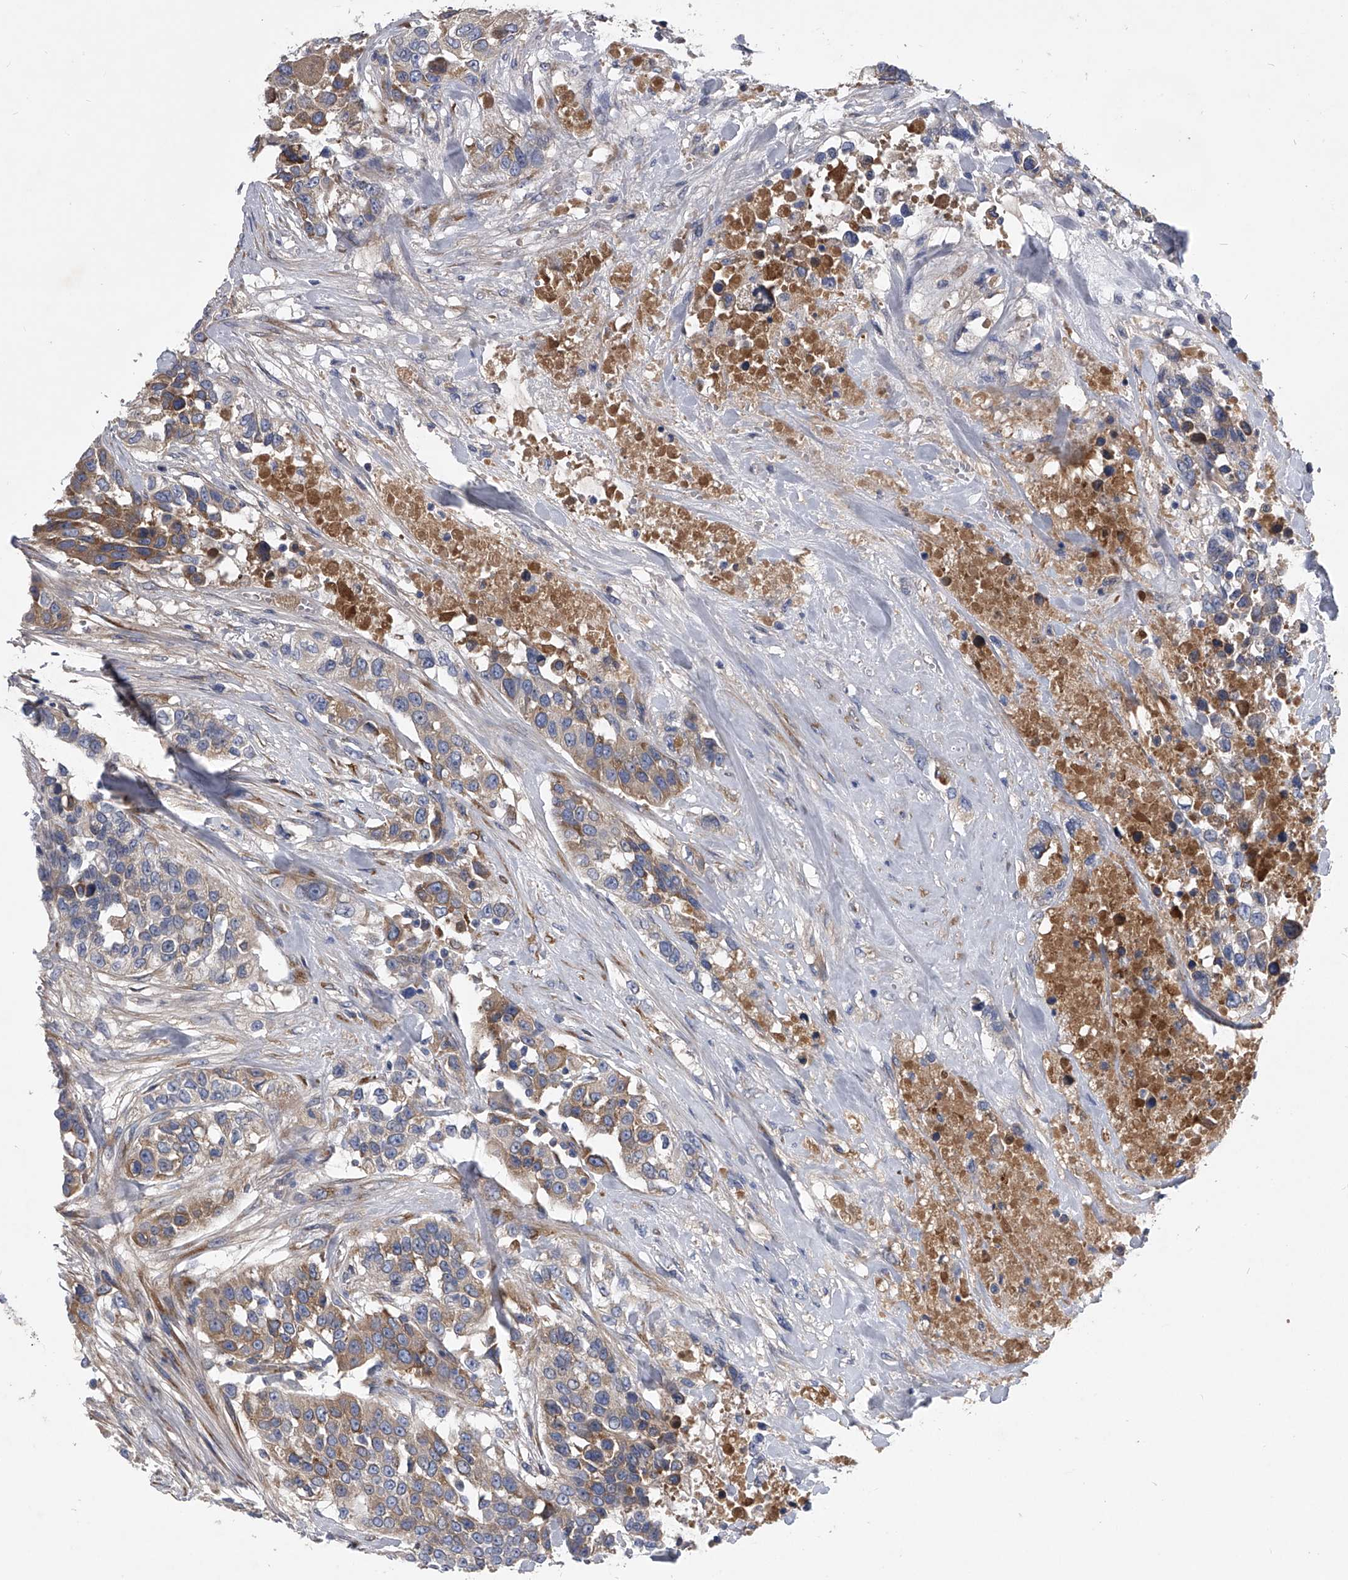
{"staining": {"intensity": "moderate", "quantity": "<25%", "location": "cytoplasmic/membranous"}, "tissue": "urothelial cancer", "cell_type": "Tumor cells", "image_type": "cancer", "snomed": [{"axis": "morphology", "description": "Urothelial carcinoma, High grade"}, {"axis": "topography", "description": "Urinary bladder"}], "caption": "Tumor cells exhibit moderate cytoplasmic/membranous positivity in approximately <25% of cells in urothelial cancer. The staining was performed using DAB, with brown indicating positive protein expression. Nuclei are stained blue with hematoxylin.", "gene": "CCR4", "patient": {"sex": "female", "age": 80}}